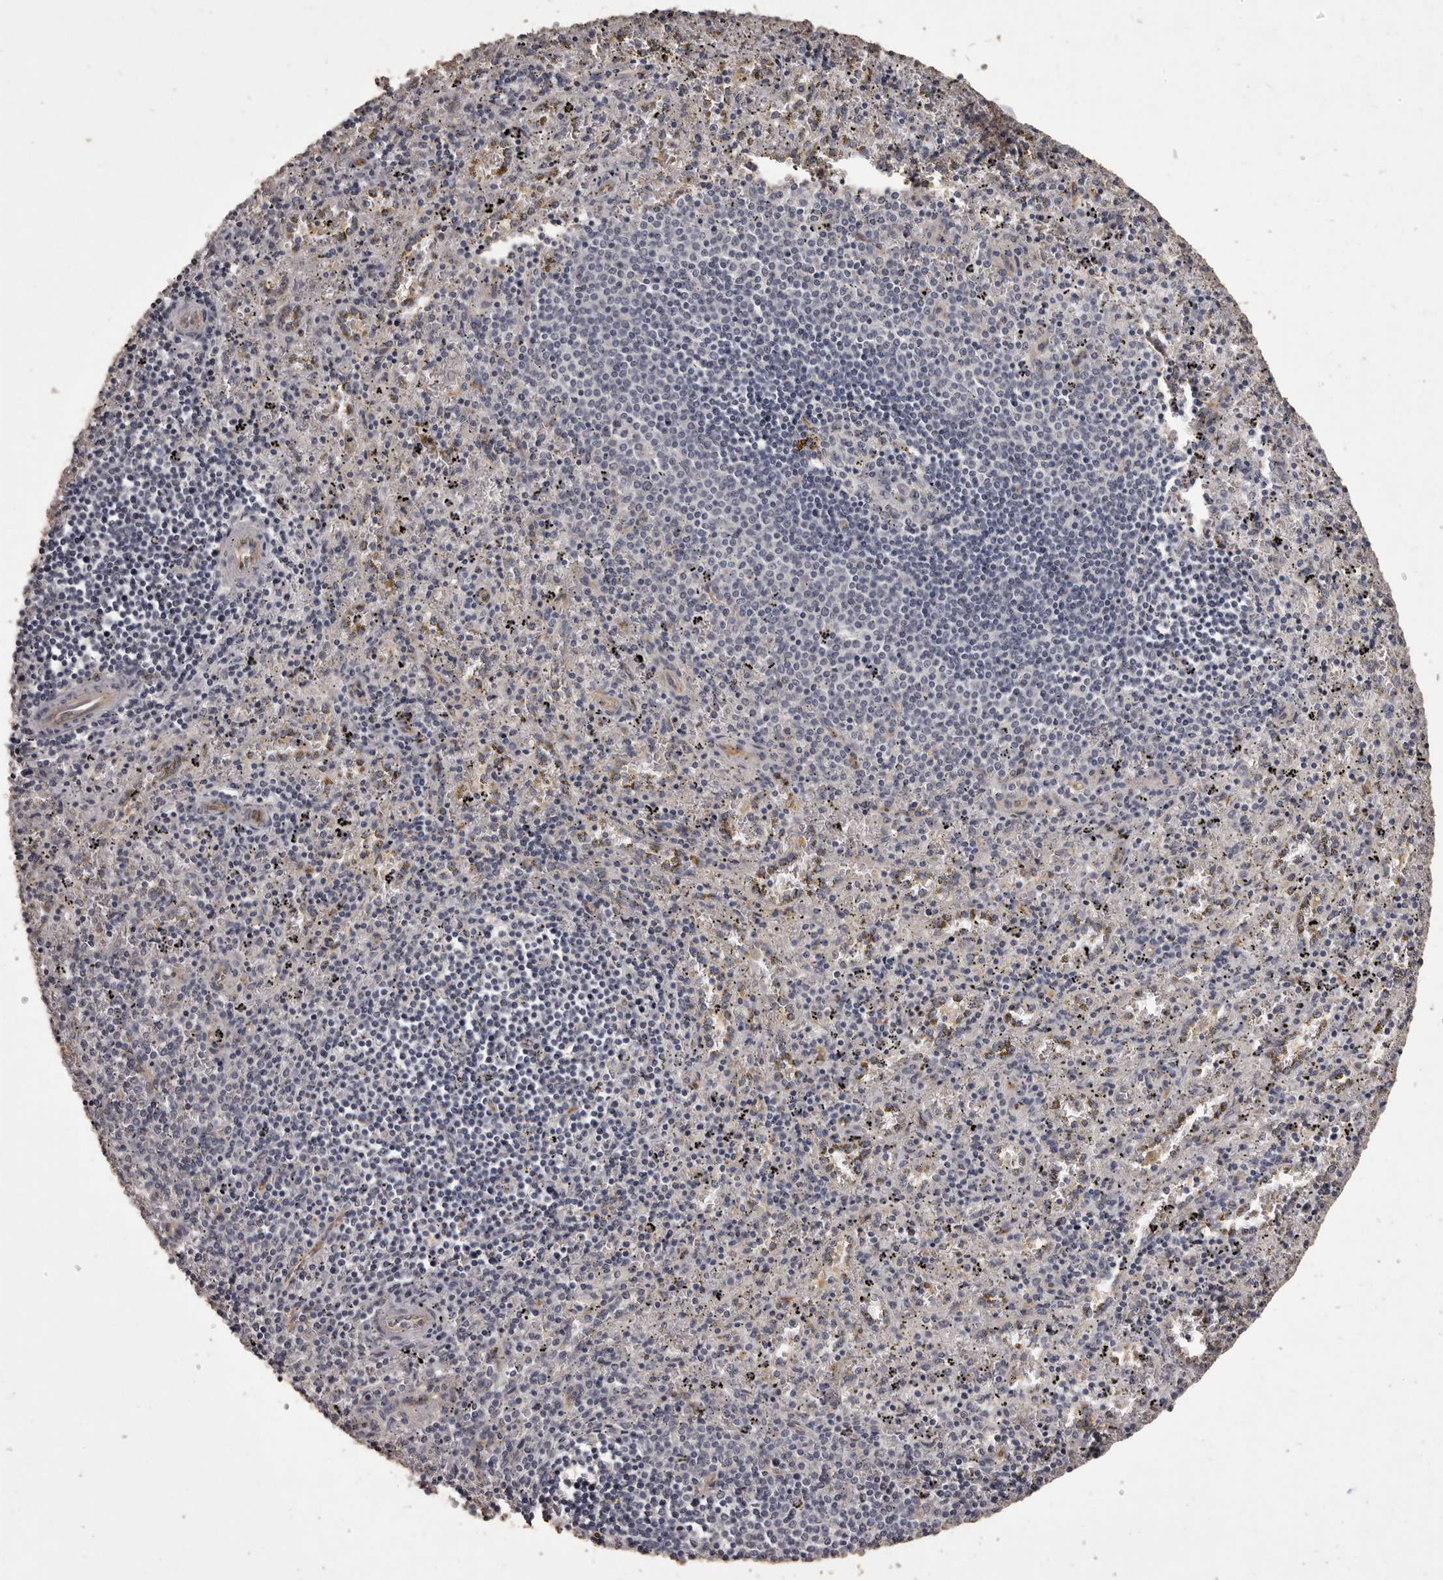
{"staining": {"intensity": "negative", "quantity": "none", "location": "none"}, "tissue": "spleen", "cell_type": "Cells in red pulp", "image_type": "normal", "snomed": [{"axis": "morphology", "description": "Normal tissue, NOS"}, {"axis": "topography", "description": "Spleen"}], "caption": "Immunohistochemistry (IHC) histopathology image of normal spleen stained for a protein (brown), which shows no positivity in cells in red pulp. Brightfield microscopy of immunohistochemistry stained with DAB (3,3'-diaminobenzidine) (brown) and hematoxylin (blue), captured at high magnification.", "gene": "GPR78", "patient": {"sex": "male", "age": 11}}